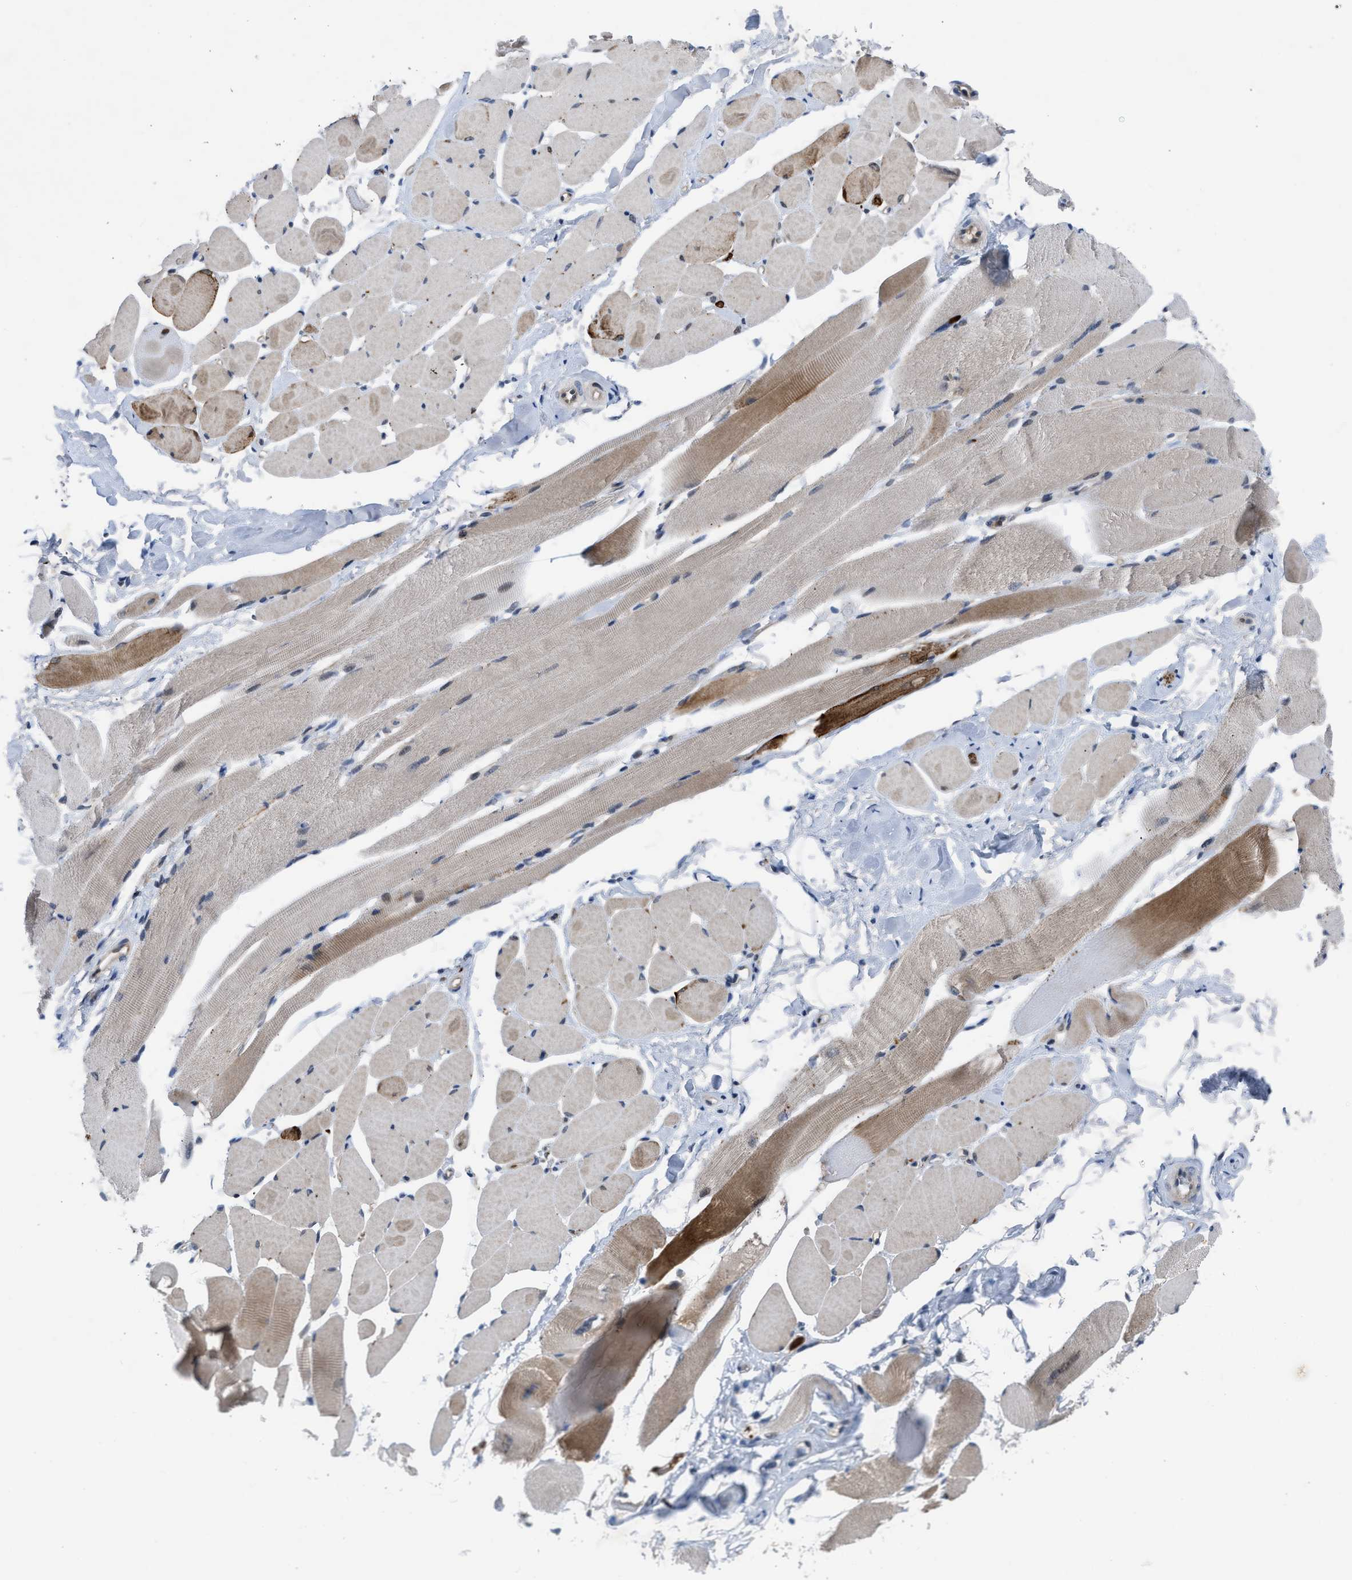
{"staining": {"intensity": "moderate", "quantity": "25%-75%", "location": "cytoplasmic/membranous"}, "tissue": "skeletal muscle", "cell_type": "Myocytes", "image_type": "normal", "snomed": [{"axis": "morphology", "description": "Normal tissue, NOS"}, {"axis": "topography", "description": "Skeletal muscle"}, {"axis": "topography", "description": "Peripheral nerve tissue"}], "caption": "Benign skeletal muscle exhibits moderate cytoplasmic/membranous expression in approximately 25%-75% of myocytes, visualized by immunohistochemistry. (Stains: DAB in brown, nuclei in blue, Microscopy: brightfield microscopy at high magnification).", "gene": "IL17RE", "patient": {"sex": "female", "age": 84}}